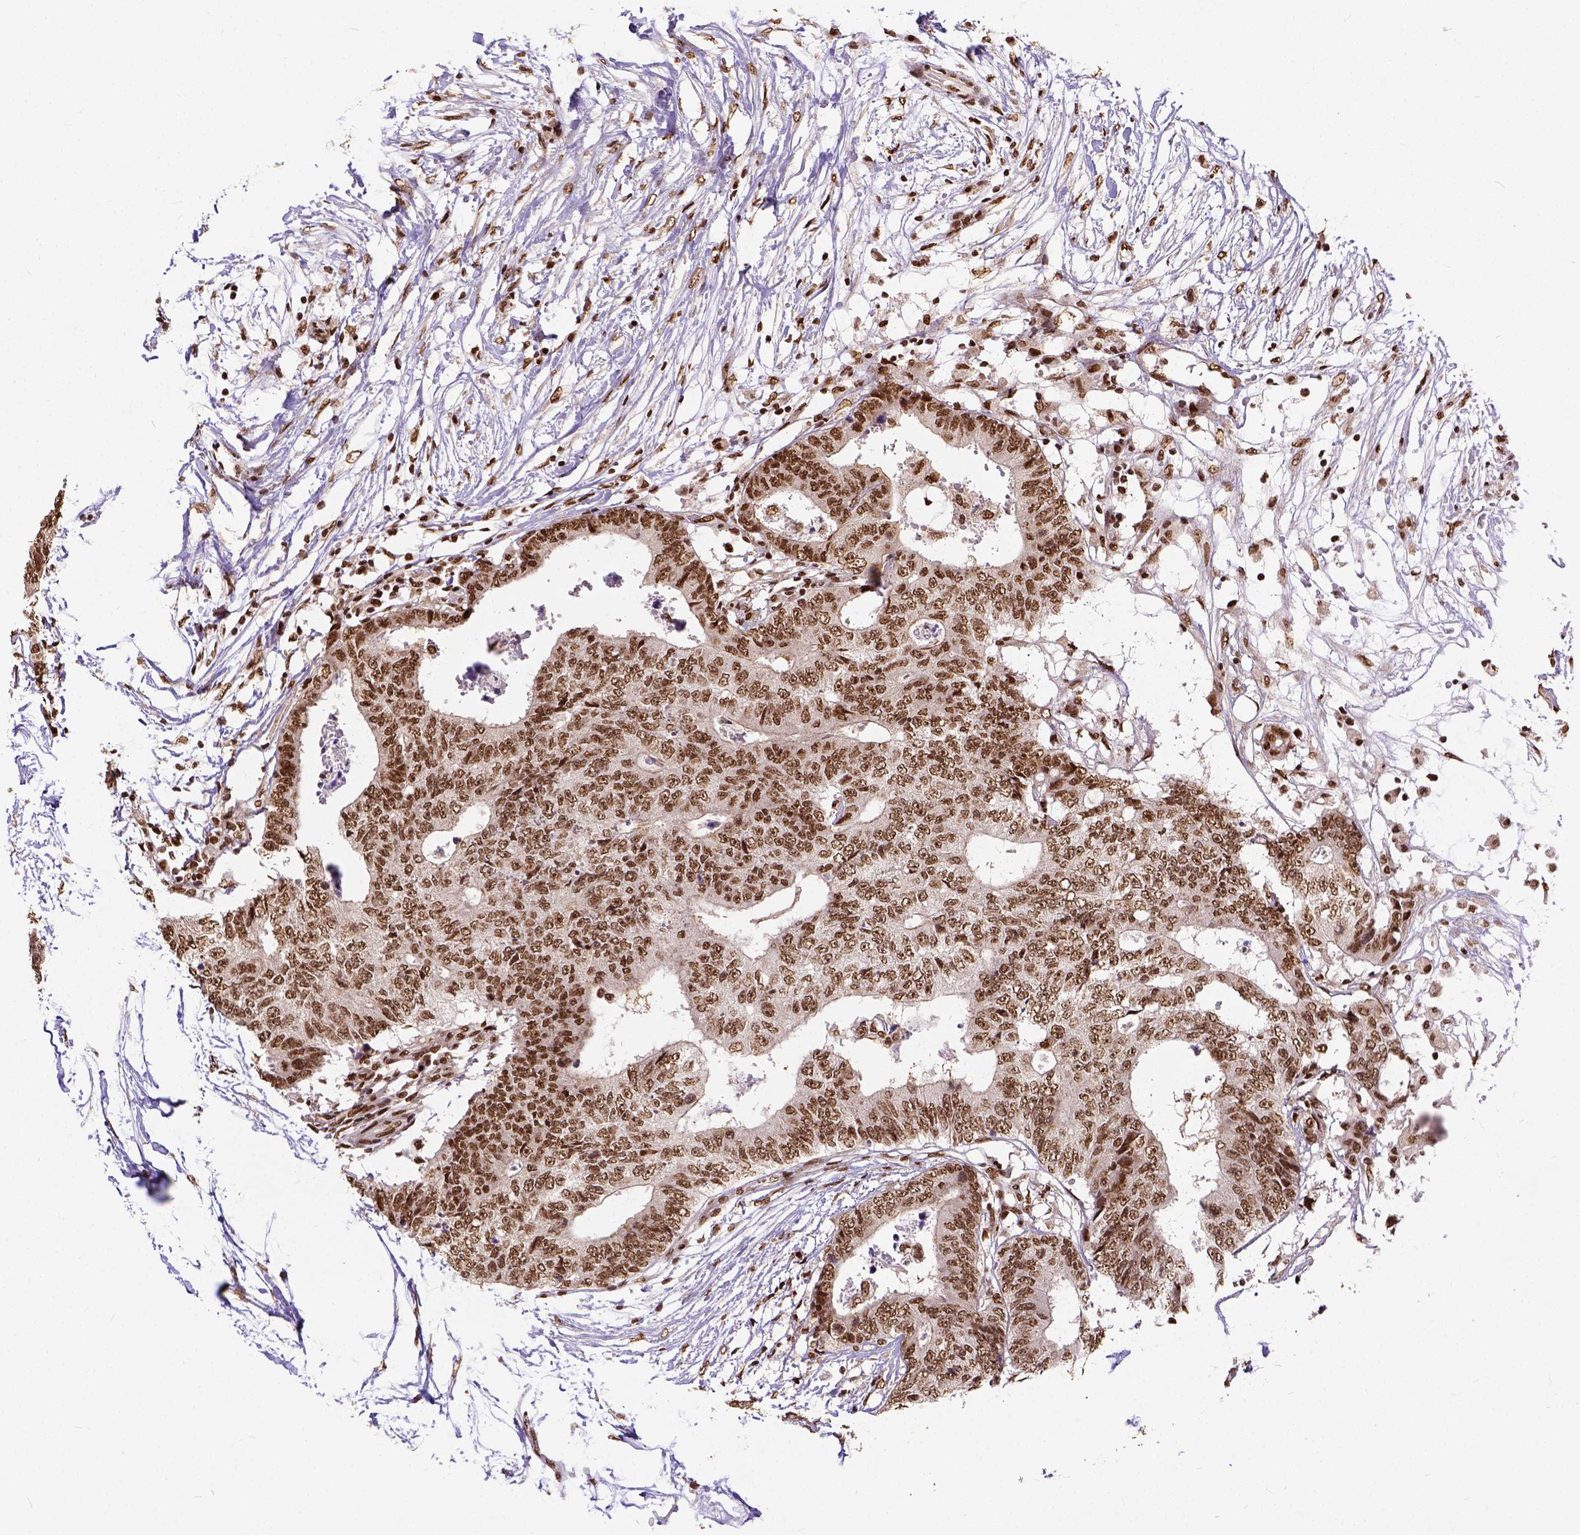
{"staining": {"intensity": "moderate", "quantity": ">75%", "location": "nuclear"}, "tissue": "colorectal cancer", "cell_type": "Tumor cells", "image_type": "cancer", "snomed": [{"axis": "morphology", "description": "Adenocarcinoma, NOS"}, {"axis": "topography", "description": "Colon"}], "caption": "There is medium levels of moderate nuclear staining in tumor cells of colorectal cancer (adenocarcinoma), as demonstrated by immunohistochemical staining (brown color).", "gene": "NACC1", "patient": {"sex": "female", "age": 48}}